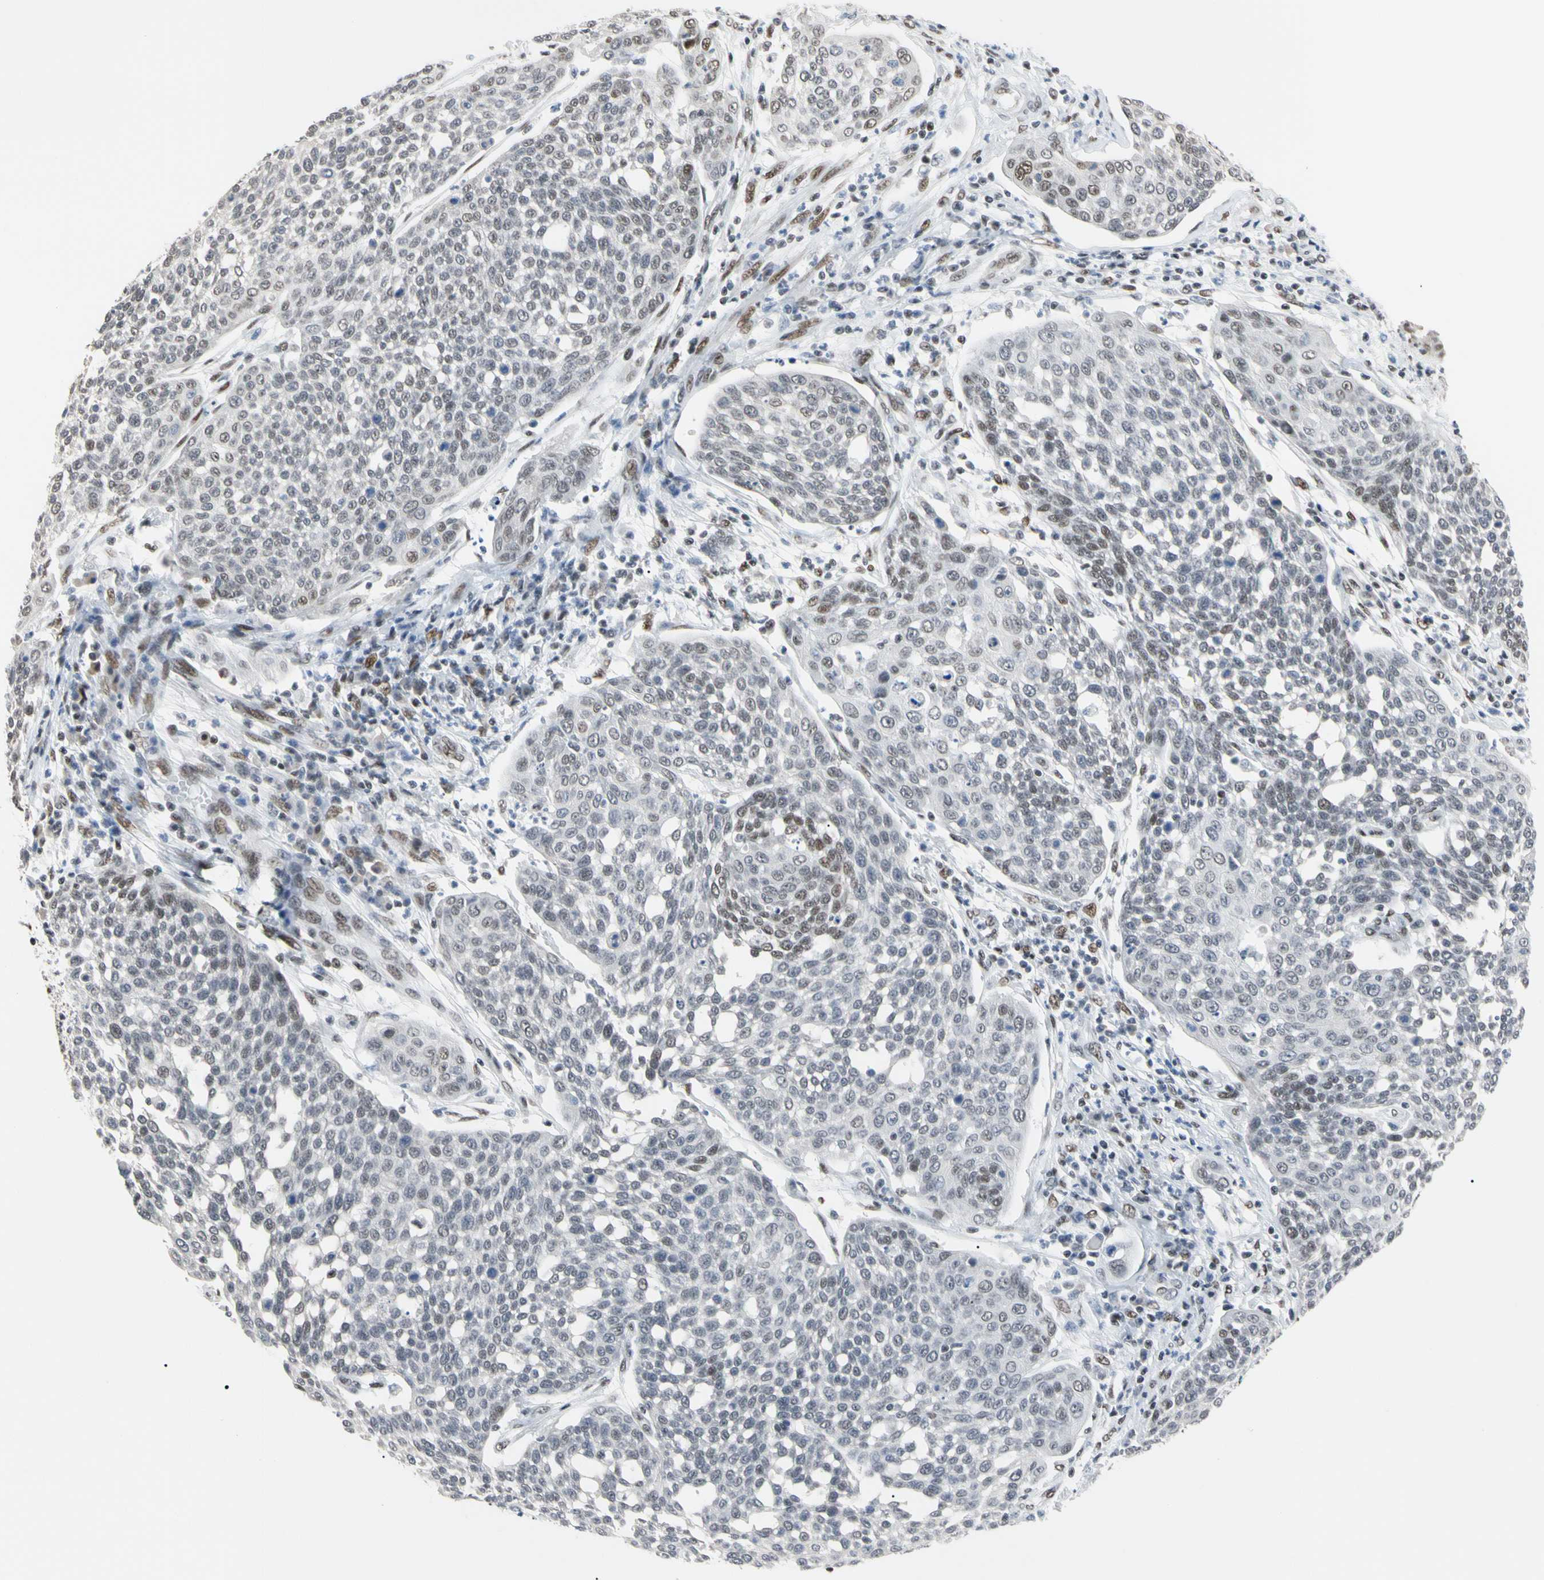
{"staining": {"intensity": "weak", "quantity": "<25%", "location": "nuclear"}, "tissue": "cervical cancer", "cell_type": "Tumor cells", "image_type": "cancer", "snomed": [{"axis": "morphology", "description": "Squamous cell carcinoma, NOS"}, {"axis": "topography", "description": "Cervix"}], "caption": "This histopathology image is of squamous cell carcinoma (cervical) stained with IHC to label a protein in brown with the nuclei are counter-stained blue. There is no positivity in tumor cells. (DAB (3,3'-diaminobenzidine) IHC visualized using brightfield microscopy, high magnification).", "gene": "FAM98B", "patient": {"sex": "female", "age": 34}}